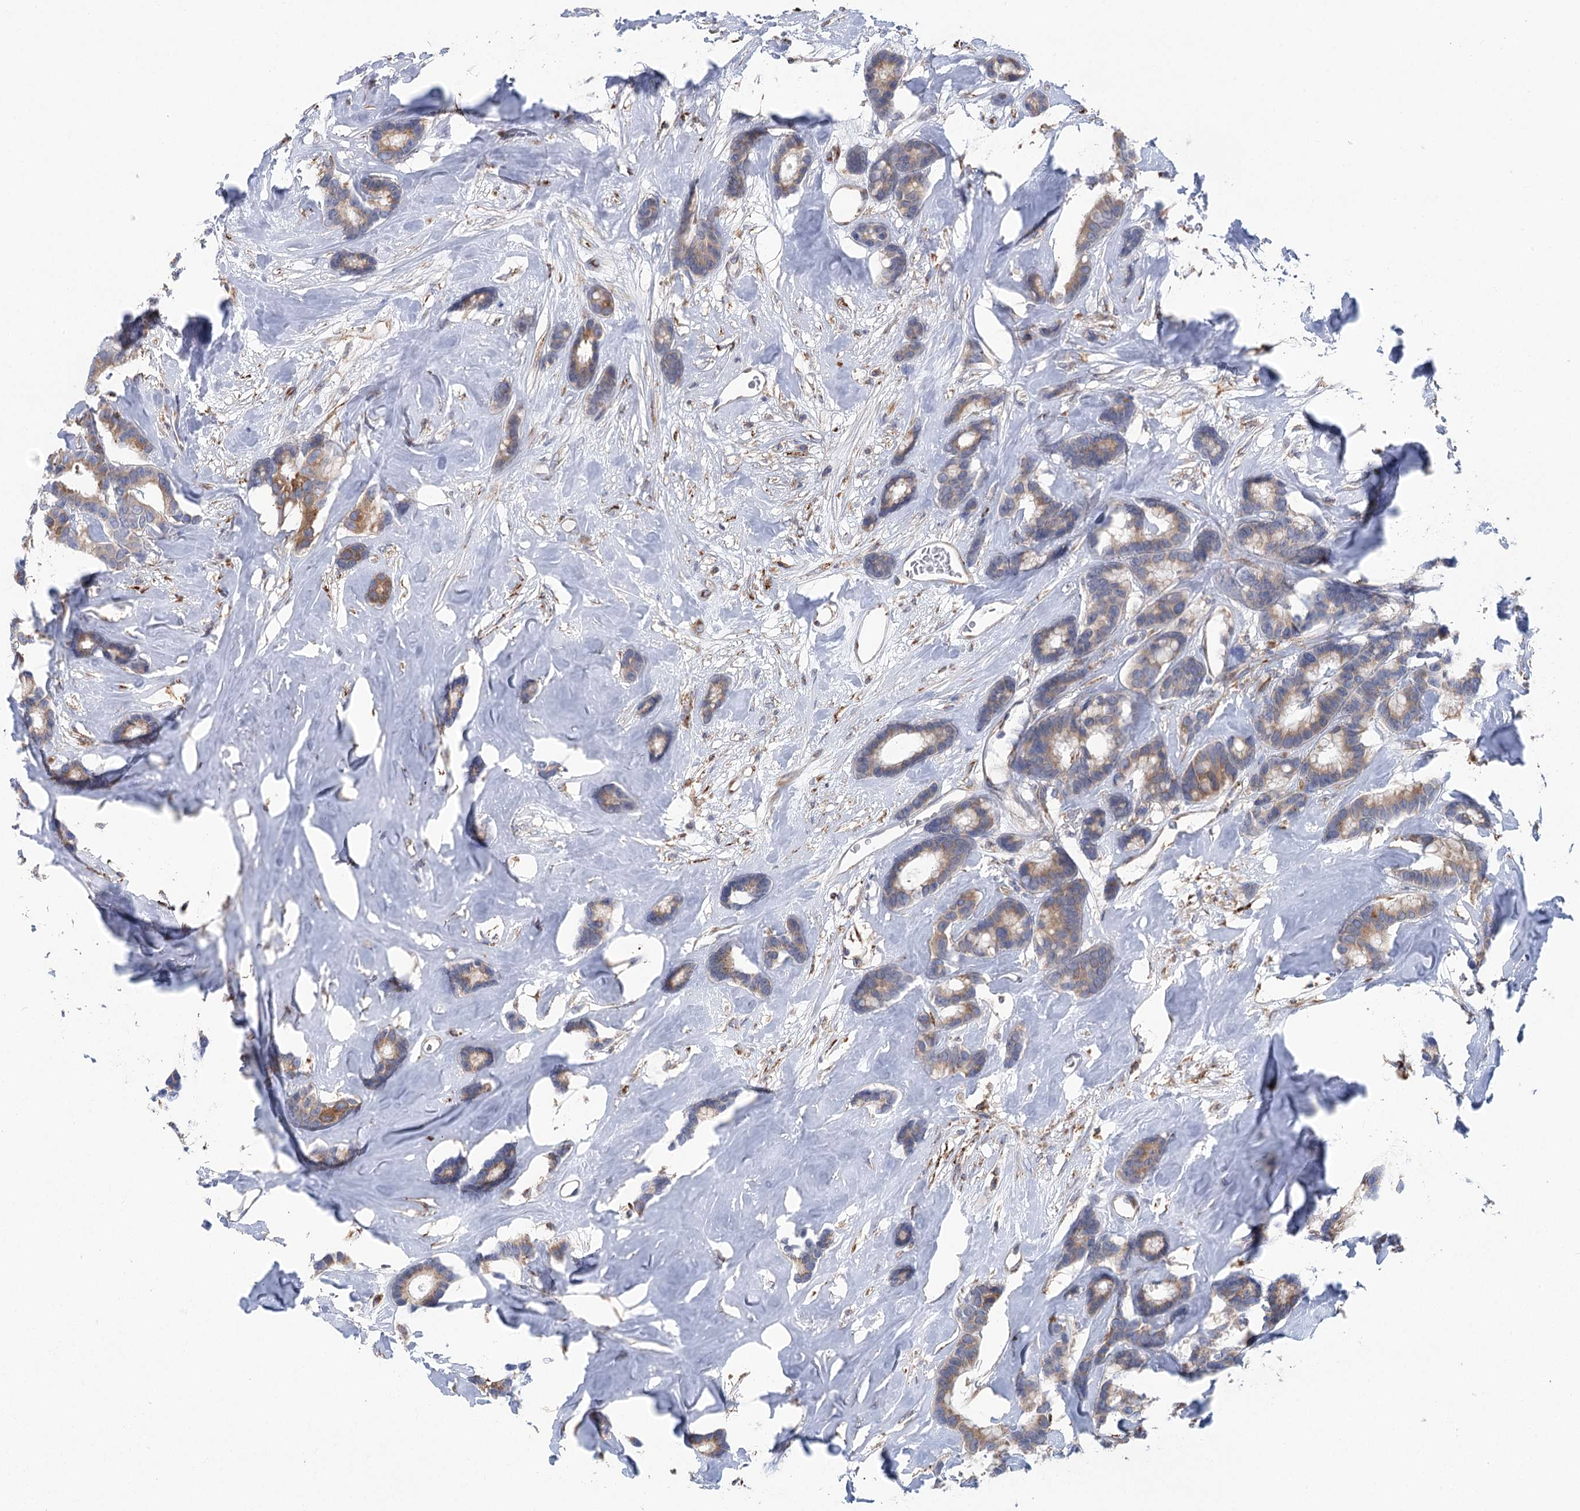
{"staining": {"intensity": "moderate", "quantity": "25%-75%", "location": "cytoplasmic/membranous"}, "tissue": "breast cancer", "cell_type": "Tumor cells", "image_type": "cancer", "snomed": [{"axis": "morphology", "description": "Duct carcinoma"}, {"axis": "topography", "description": "Breast"}], "caption": "High-power microscopy captured an IHC photomicrograph of breast cancer, revealing moderate cytoplasmic/membranous staining in approximately 25%-75% of tumor cells.", "gene": "METTL24", "patient": {"sex": "female", "age": 87}}